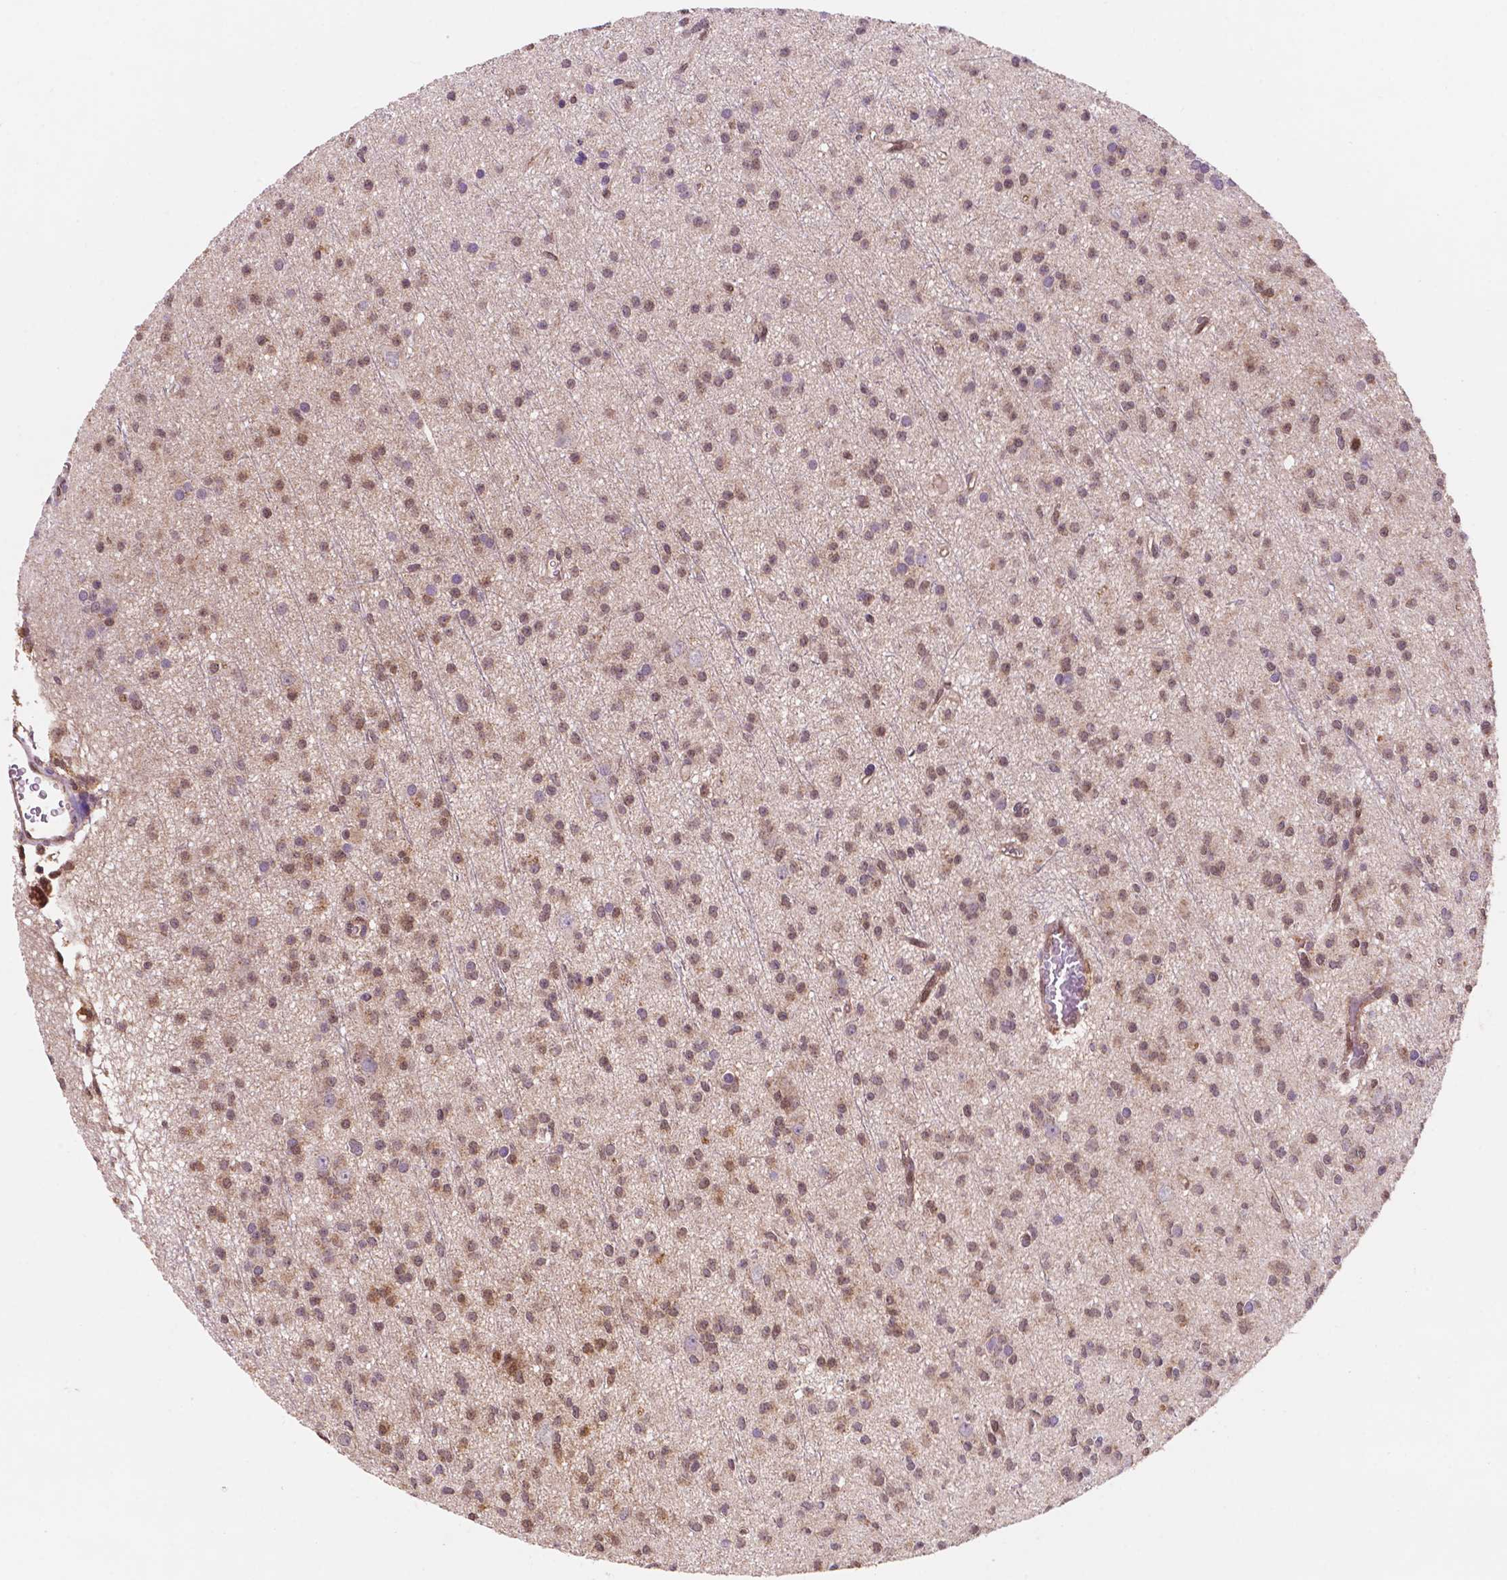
{"staining": {"intensity": "weak", "quantity": ">75%", "location": "cytoplasmic/membranous,nuclear"}, "tissue": "glioma", "cell_type": "Tumor cells", "image_type": "cancer", "snomed": [{"axis": "morphology", "description": "Glioma, malignant, Low grade"}, {"axis": "topography", "description": "Brain"}], "caption": "Immunohistochemistry histopathology image of human glioma stained for a protein (brown), which reveals low levels of weak cytoplasmic/membranous and nuclear staining in approximately >75% of tumor cells.", "gene": "UBE2L6", "patient": {"sex": "male", "age": 27}}